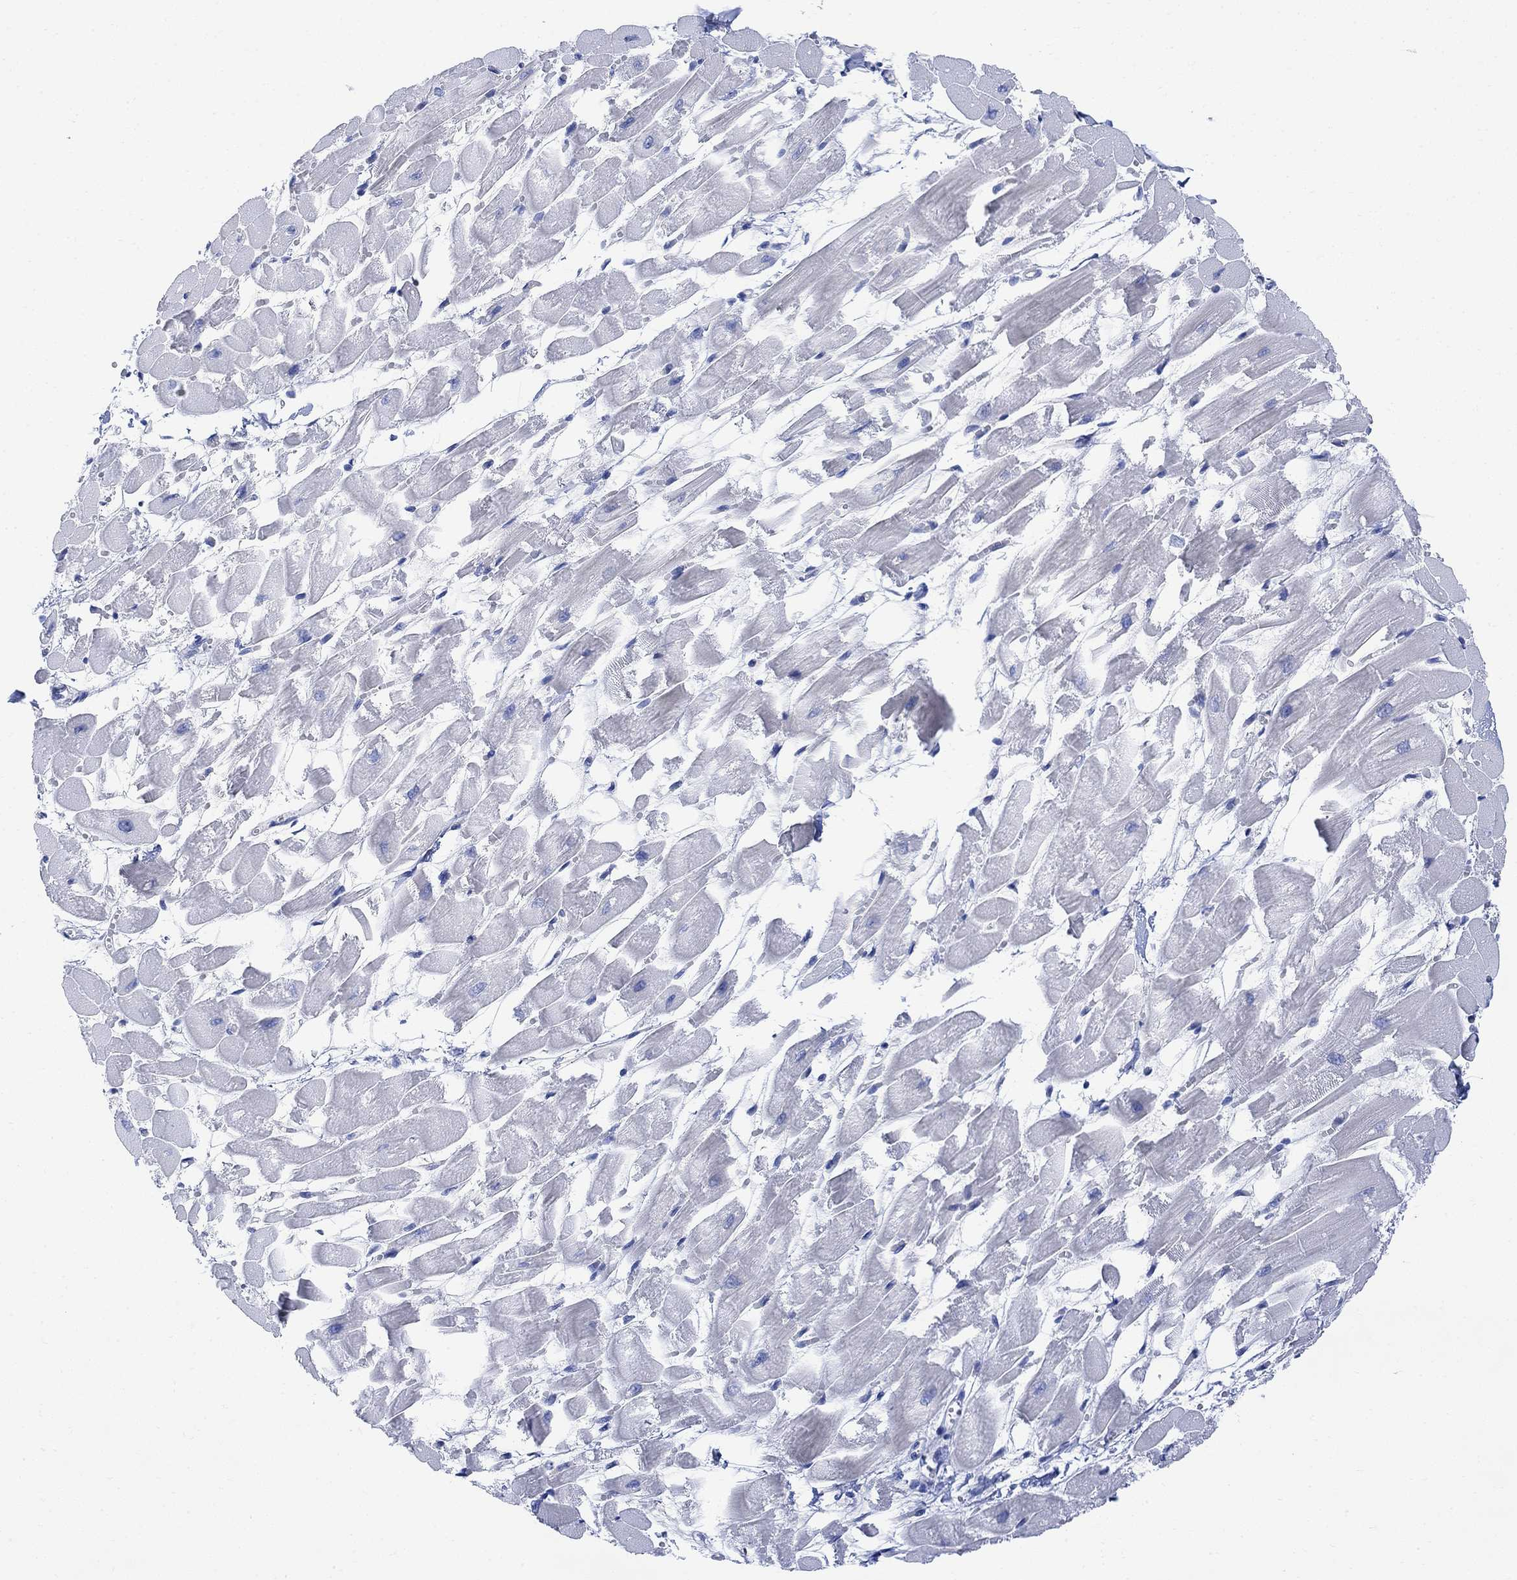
{"staining": {"intensity": "negative", "quantity": "none", "location": "none"}, "tissue": "heart muscle", "cell_type": "Cardiomyocytes", "image_type": "normal", "snomed": [{"axis": "morphology", "description": "Normal tissue, NOS"}, {"axis": "topography", "description": "Heart"}], "caption": "Immunohistochemistry image of unremarkable heart muscle: heart muscle stained with DAB (3,3'-diaminobenzidine) demonstrates no significant protein staining in cardiomyocytes.", "gene": "ARSK", "patient": {"sex": "female", "age": 52}}